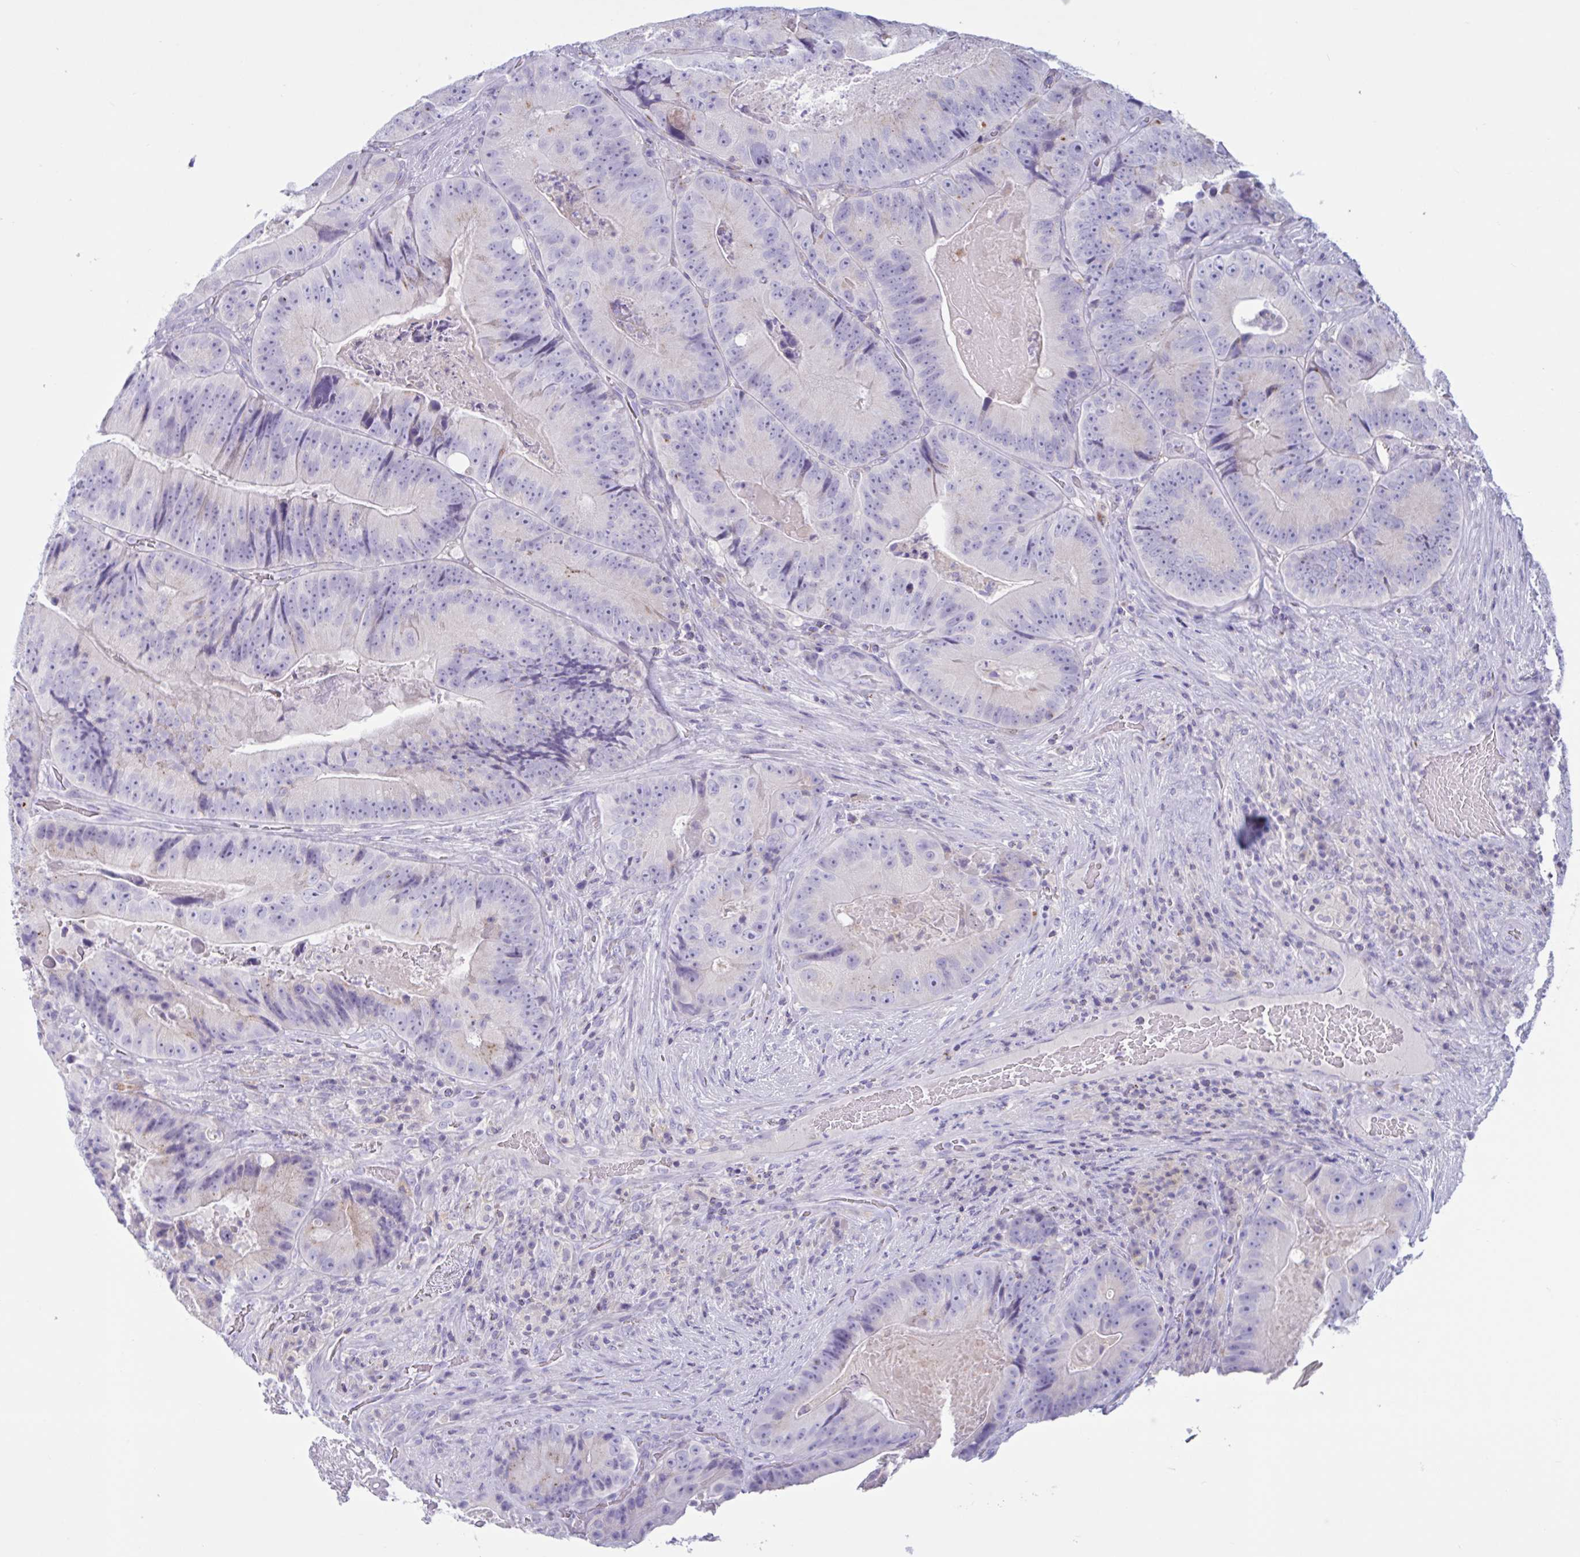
{"staining": {"intensity": "negative", "quantity": "none", "location": "none"}, "tissue": "colorectal cancer", "cell_type": "Tumor cells", "image_type": "cancer", "snomed": [{"axis": "morphology", "description": "Adenocarcinoma, NOS"}, {"axis": "topography", "description": "Colon"}], "caption": "This is a photomicrograph of IHC staining of colorectal cancer (adenocarcinoma), which shows no expression in tumor cells.", "gene": "XCL1", "patient": {"sex": "female", "age": 86}}